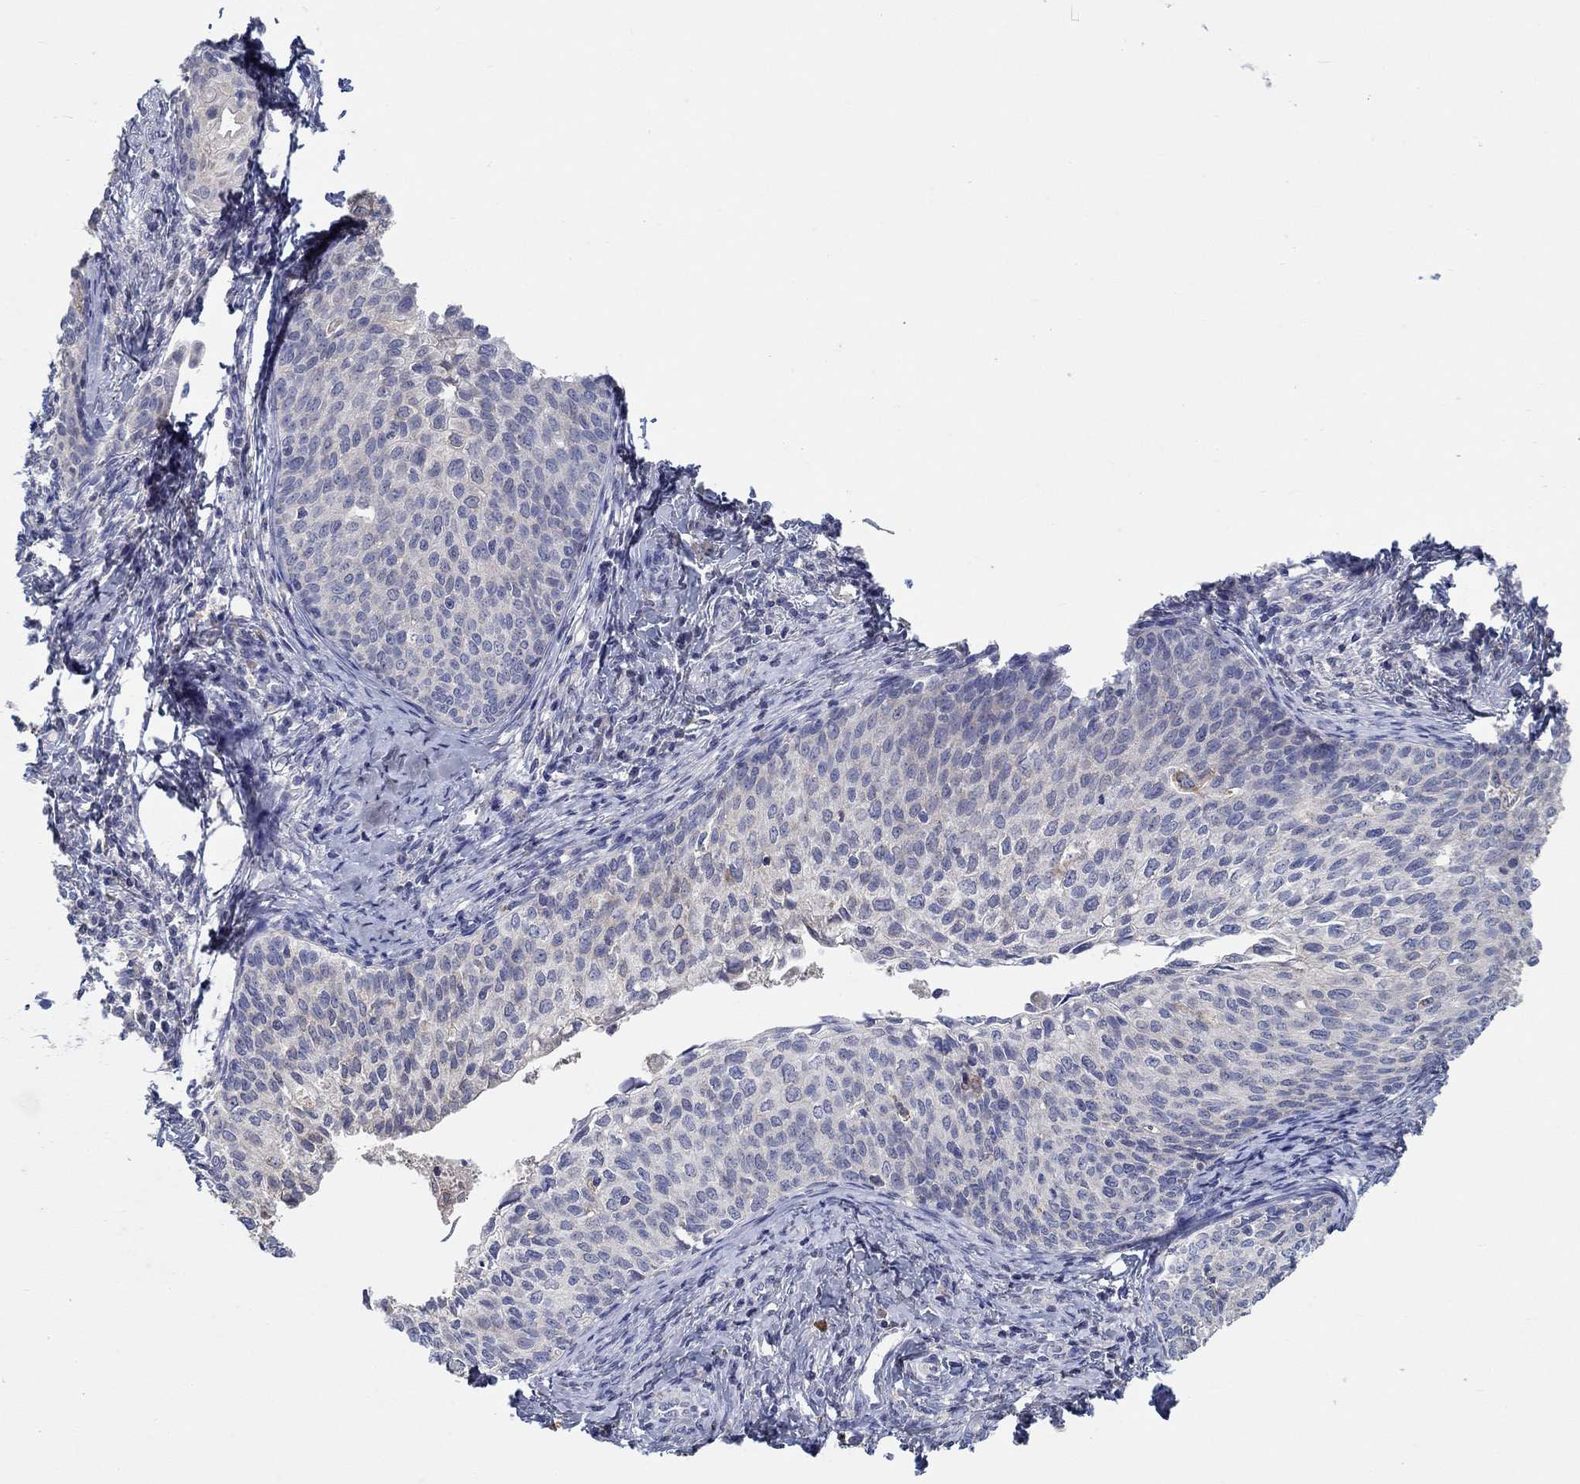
{"staining": {"intensity": "negative", "quantity": "none", "location": "none"}, "tissue": "cervical cancer", "cell_type": "Tumor cells", "image_type": "cancer", "snomed": [{"axis": "morphology", "description": "Squamous cell carcinoma, NOS"}, {"axis": "topography", "description": "Cervix"}], "caption": "A high-resolution micrograph shows immunohistochemistry (IHC) staining of cervical cancer (squamous cell carcinoma), which displays no significant positivity in tumor cells.", "gene": "PROZ", "patient": {"sex": "female", "age": 51}}